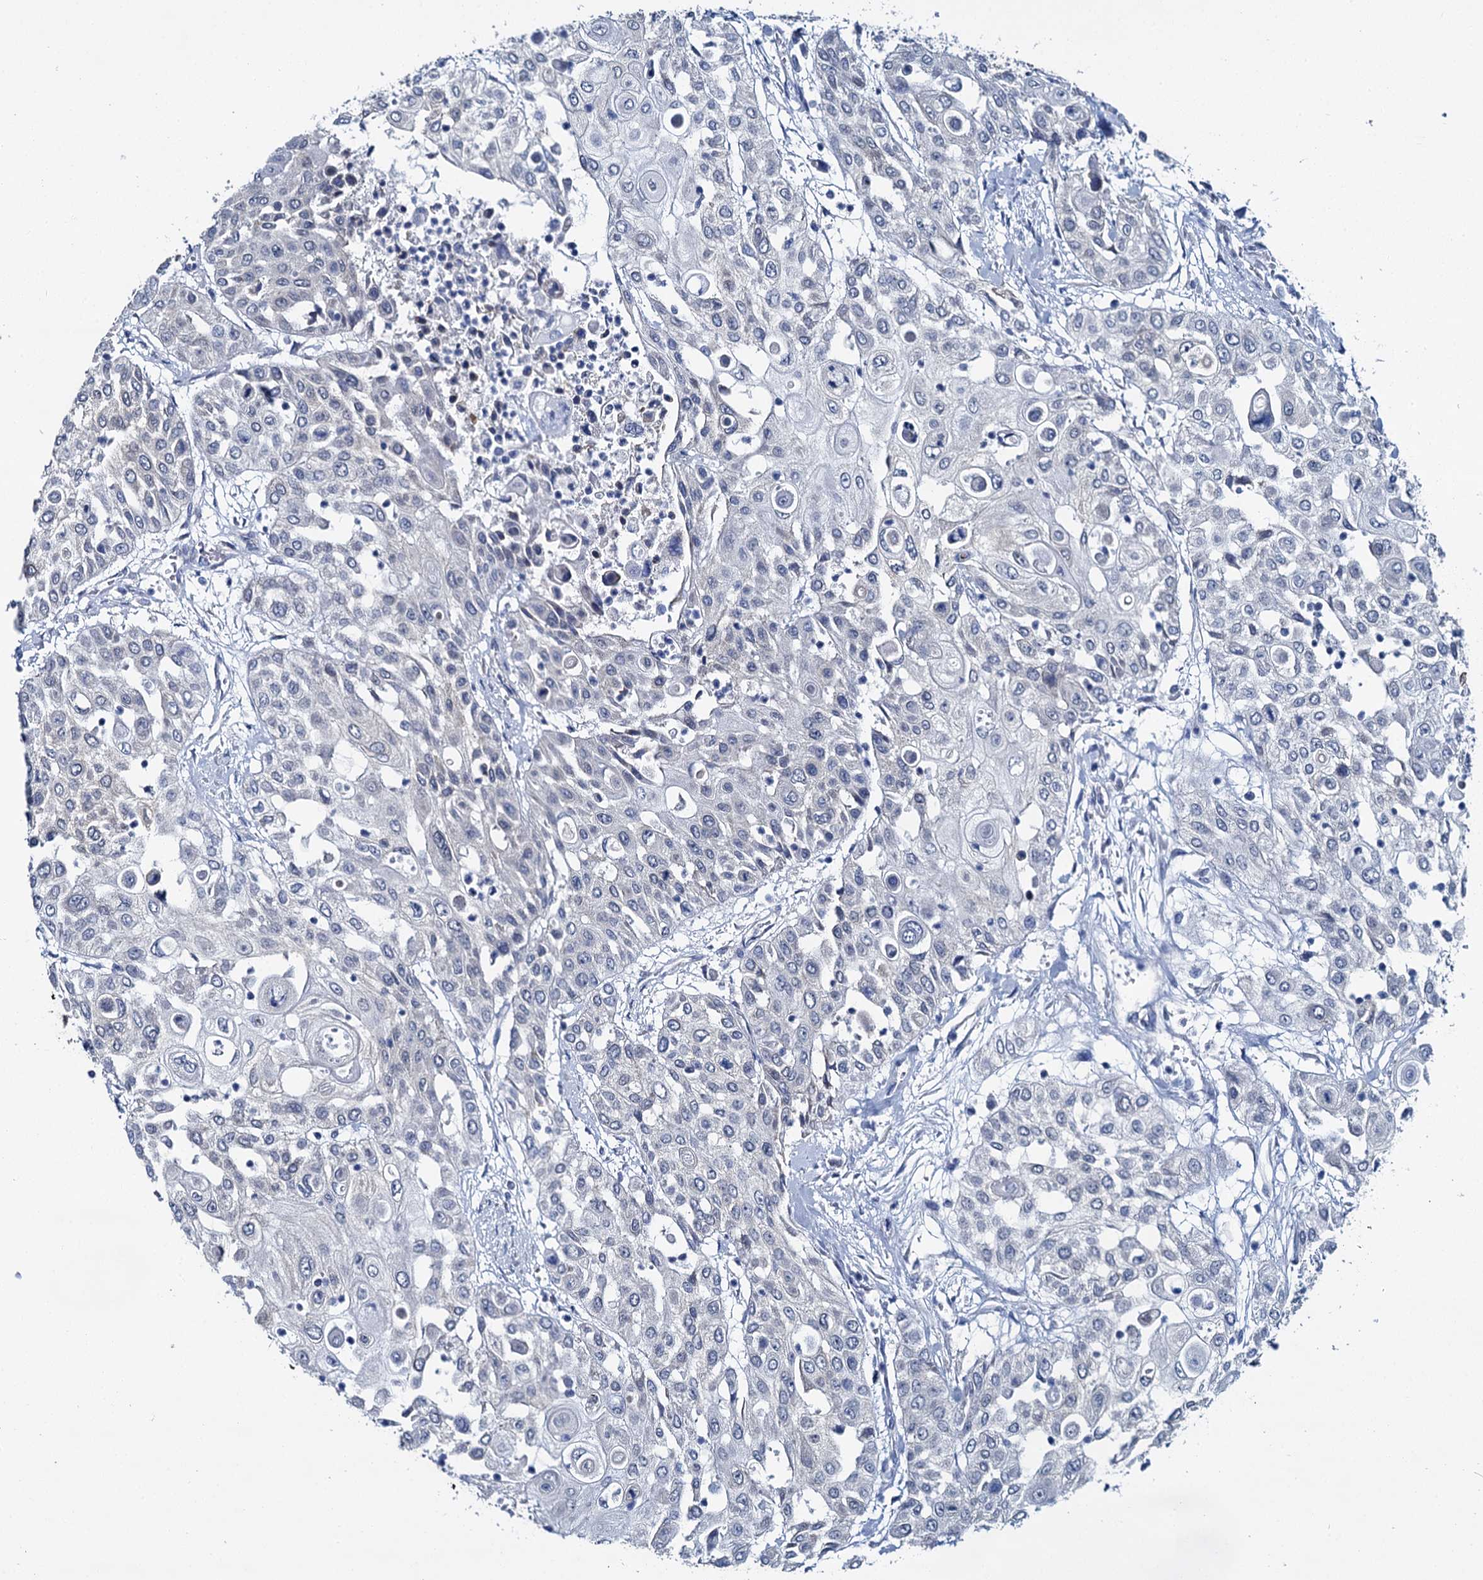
{"staining": {"intensity": "negative", "quantity": "none", "location": "none"}, "tissue": "urothelial cancer", "cell_type": "Tumor cells", "image_type": "cancer", "snomed": [{"axis": "morphology", "description": "Urothelial carcinoma, High grade"}, {"axis": "topography", "description": "Urinary bladder"}], "caption": "DAB (3,3'-diaminobenzidine) immunohistochemical staining of urothelial cancer shows no significant expression in tumor cells.", "gene": "MIOX", "patient": {"sex": "female", "age": 79}}